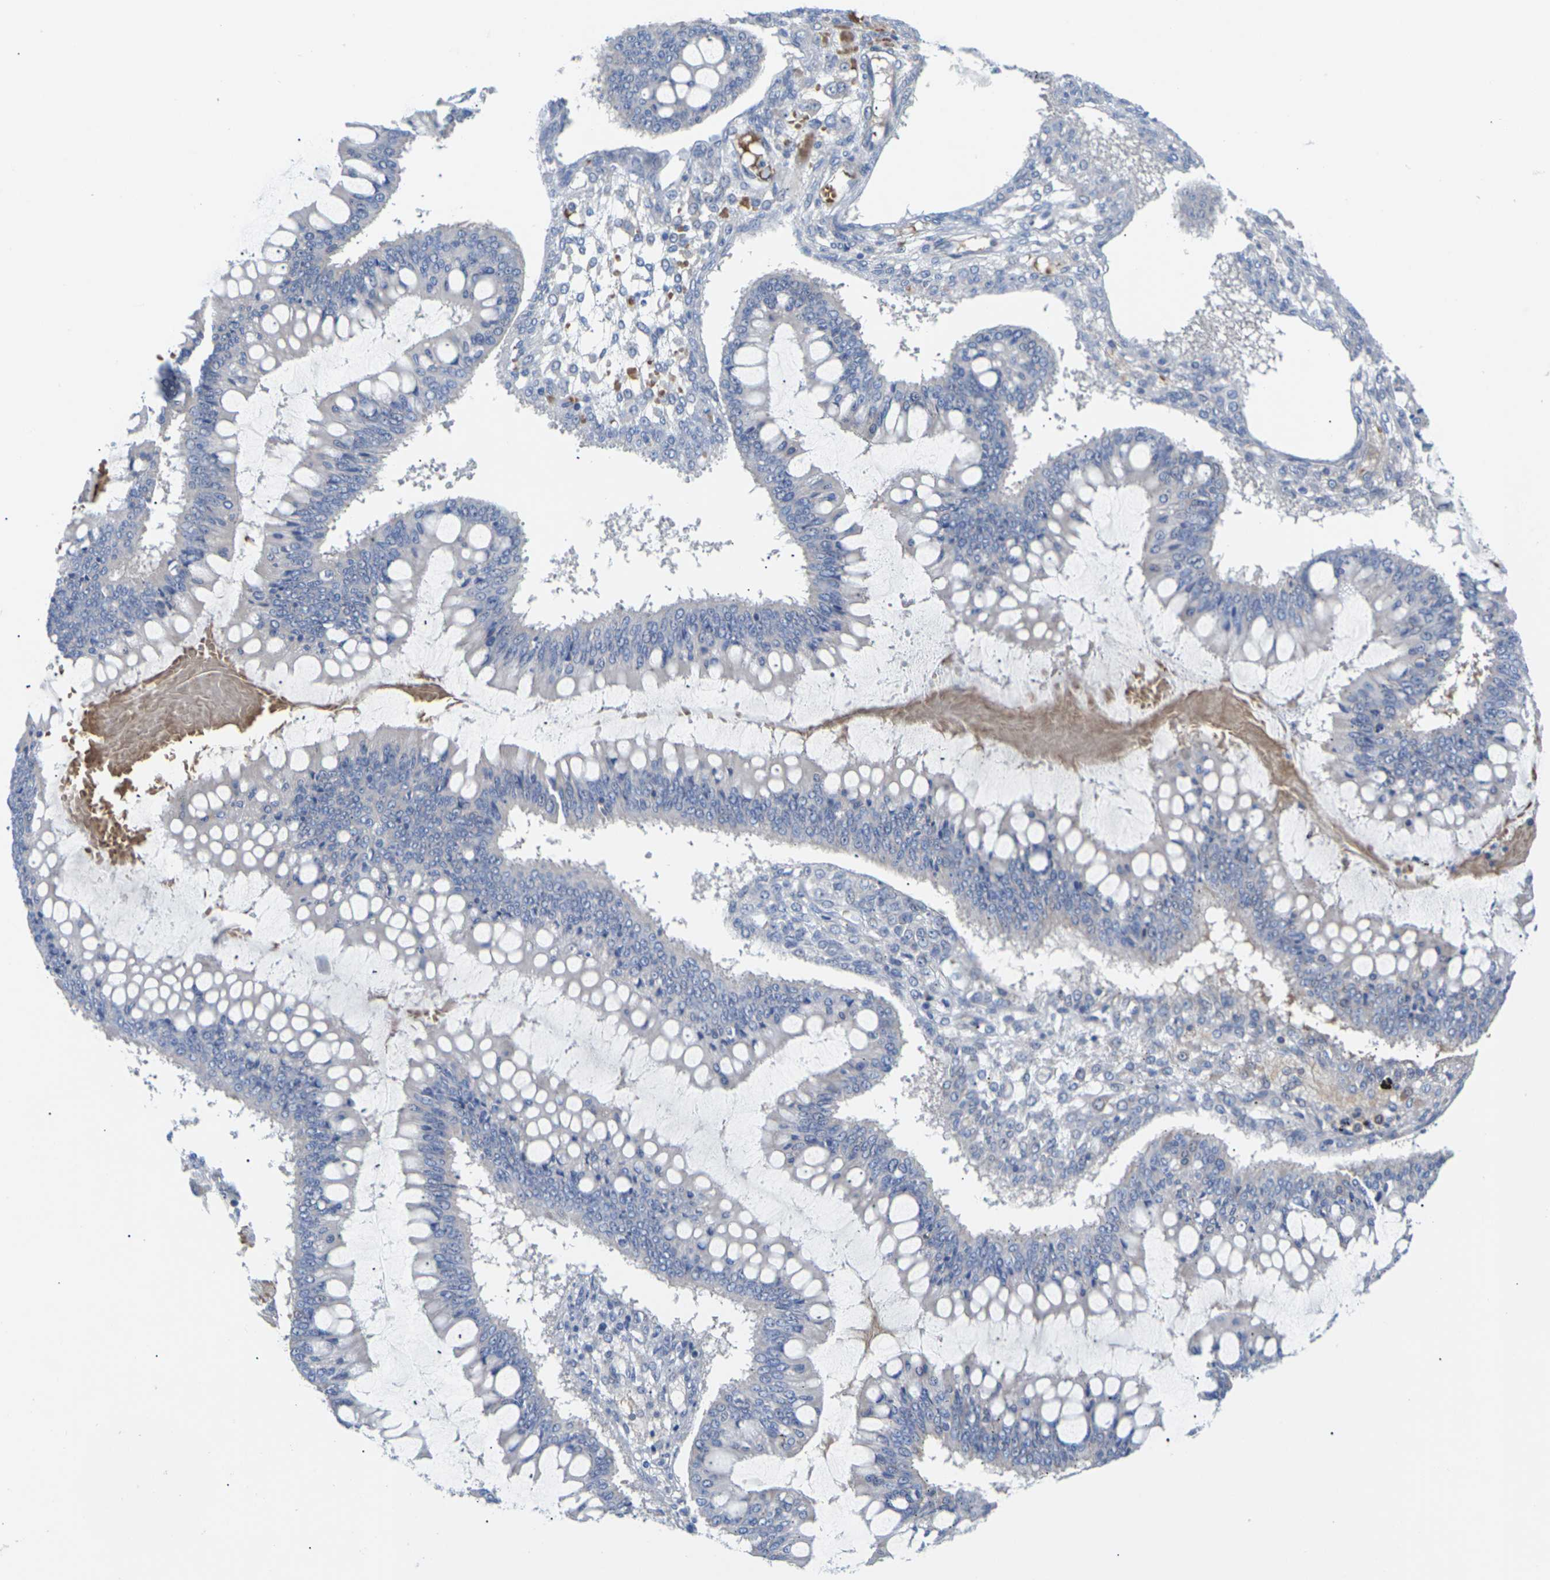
{"staining": {"intensity": "negative", "quantity": "none", "location": "none"}, "tissue": "ovarian cancer", "cell_type": "Tumor cells", "image_type": "cancer", "snomed": [{"axis": "morphology", "description": "Cystadenocarcinoma, mucinous, NOS"}, {"axis": "topography", "description": "Ovary"}], "caption": "The immunohistochemistry (IHC) histopathology image has no significant expression in tumor cells of ovarian cancer (mucinous cystadenocarcinoma) tissue.", "gene": "TMCO4", "patient": {"sex": "female", "age": 73}}